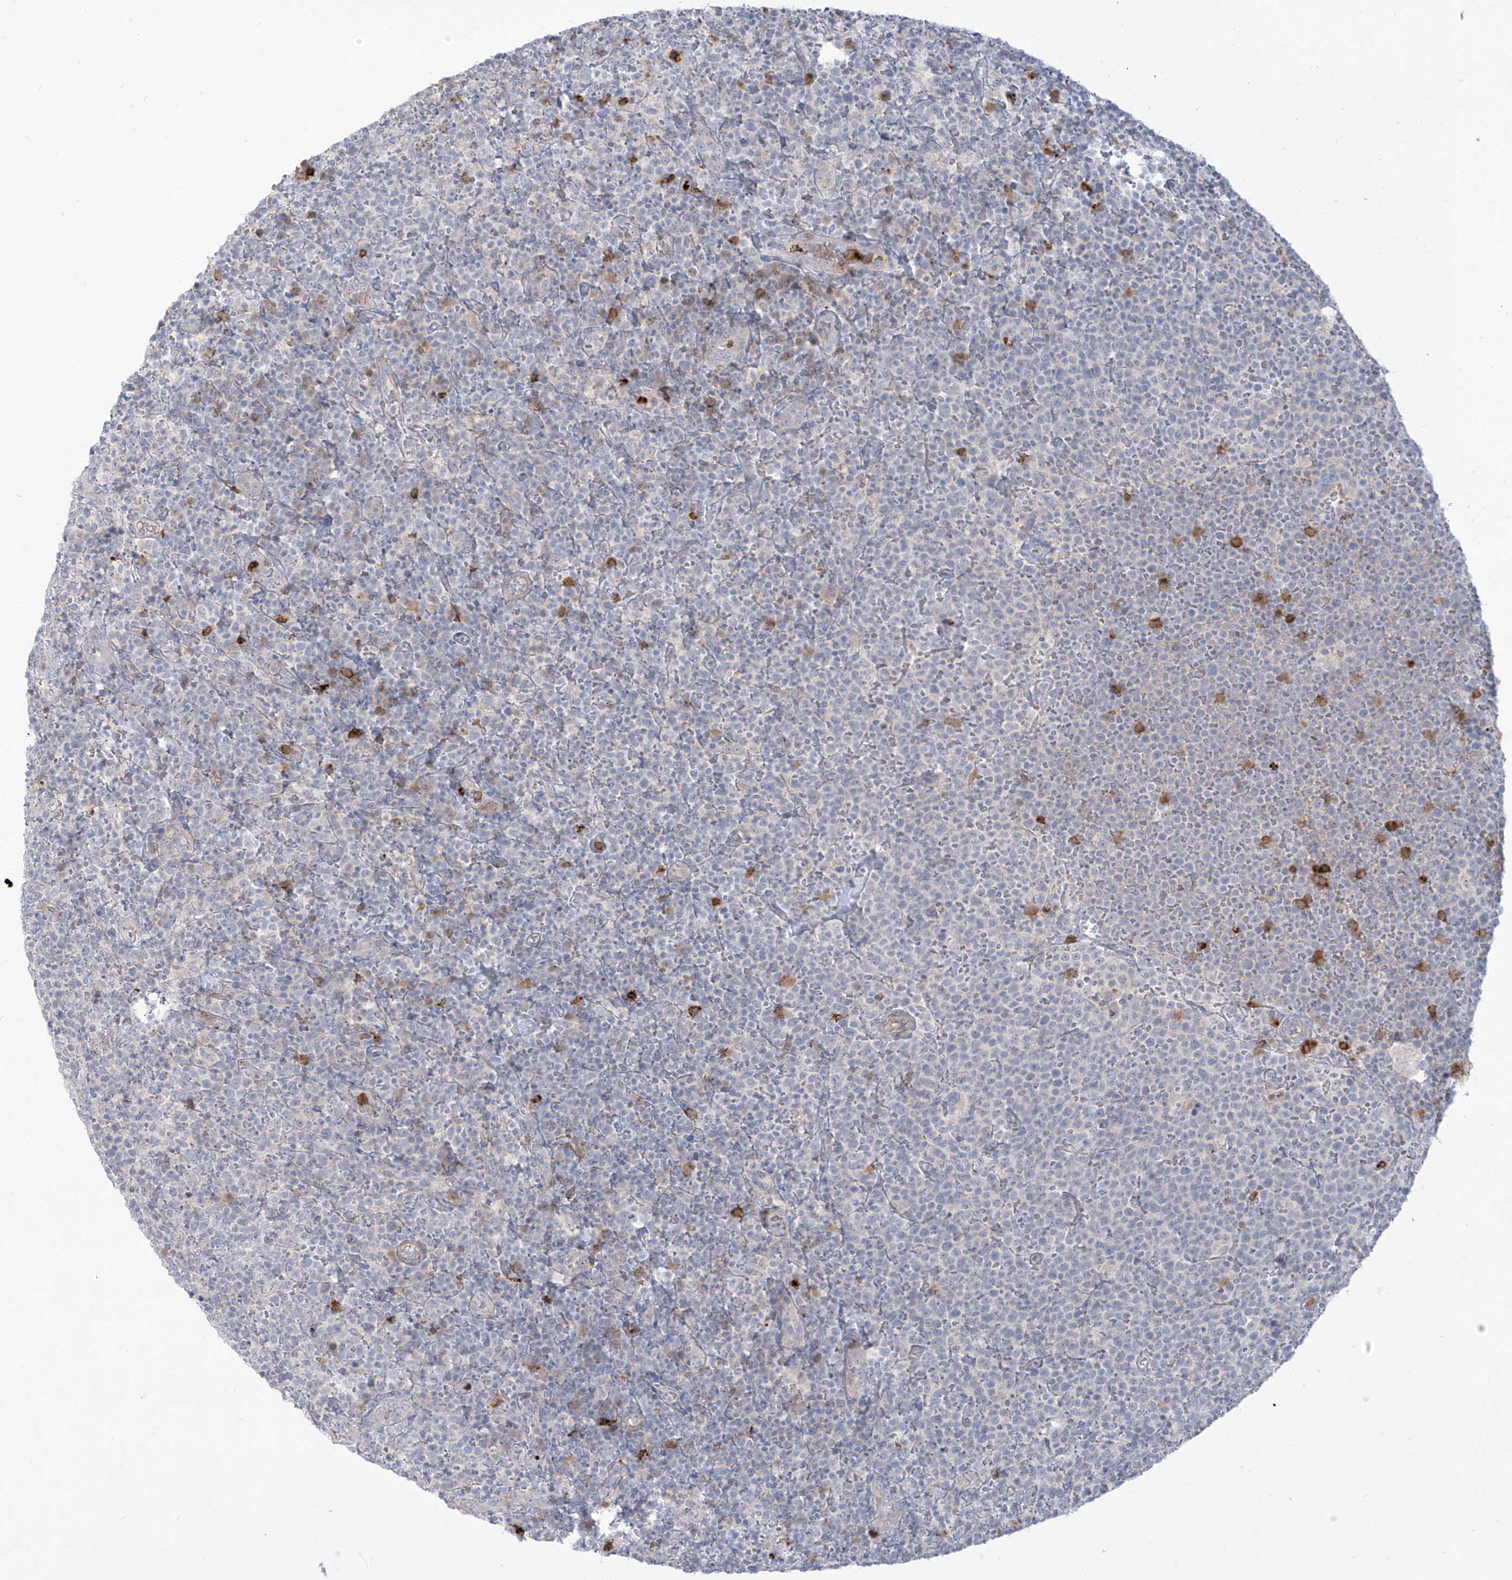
{"staining": {"intensity": "negative", "quantity": "none", "location": "none"}, "tissue": "lymphoma", "cell_type": "Tumor cells", "image_type": "cancer", "snomed": [{"axis": "morphology", "description": "Malignant lymphoma, non-Hodgkin's type, High grade"}, {"axis": "topography", "description": "Lymph node"}], "caption": "Immunohistochemistry (IHC) image of neoplastic tissue: lymphoma stained with DAB exhibits no significant protein expression in tumor cells. Nuclei are stained in blue.", "gene": "NOTO", "patient": {"sex": "male", "age": 61}}